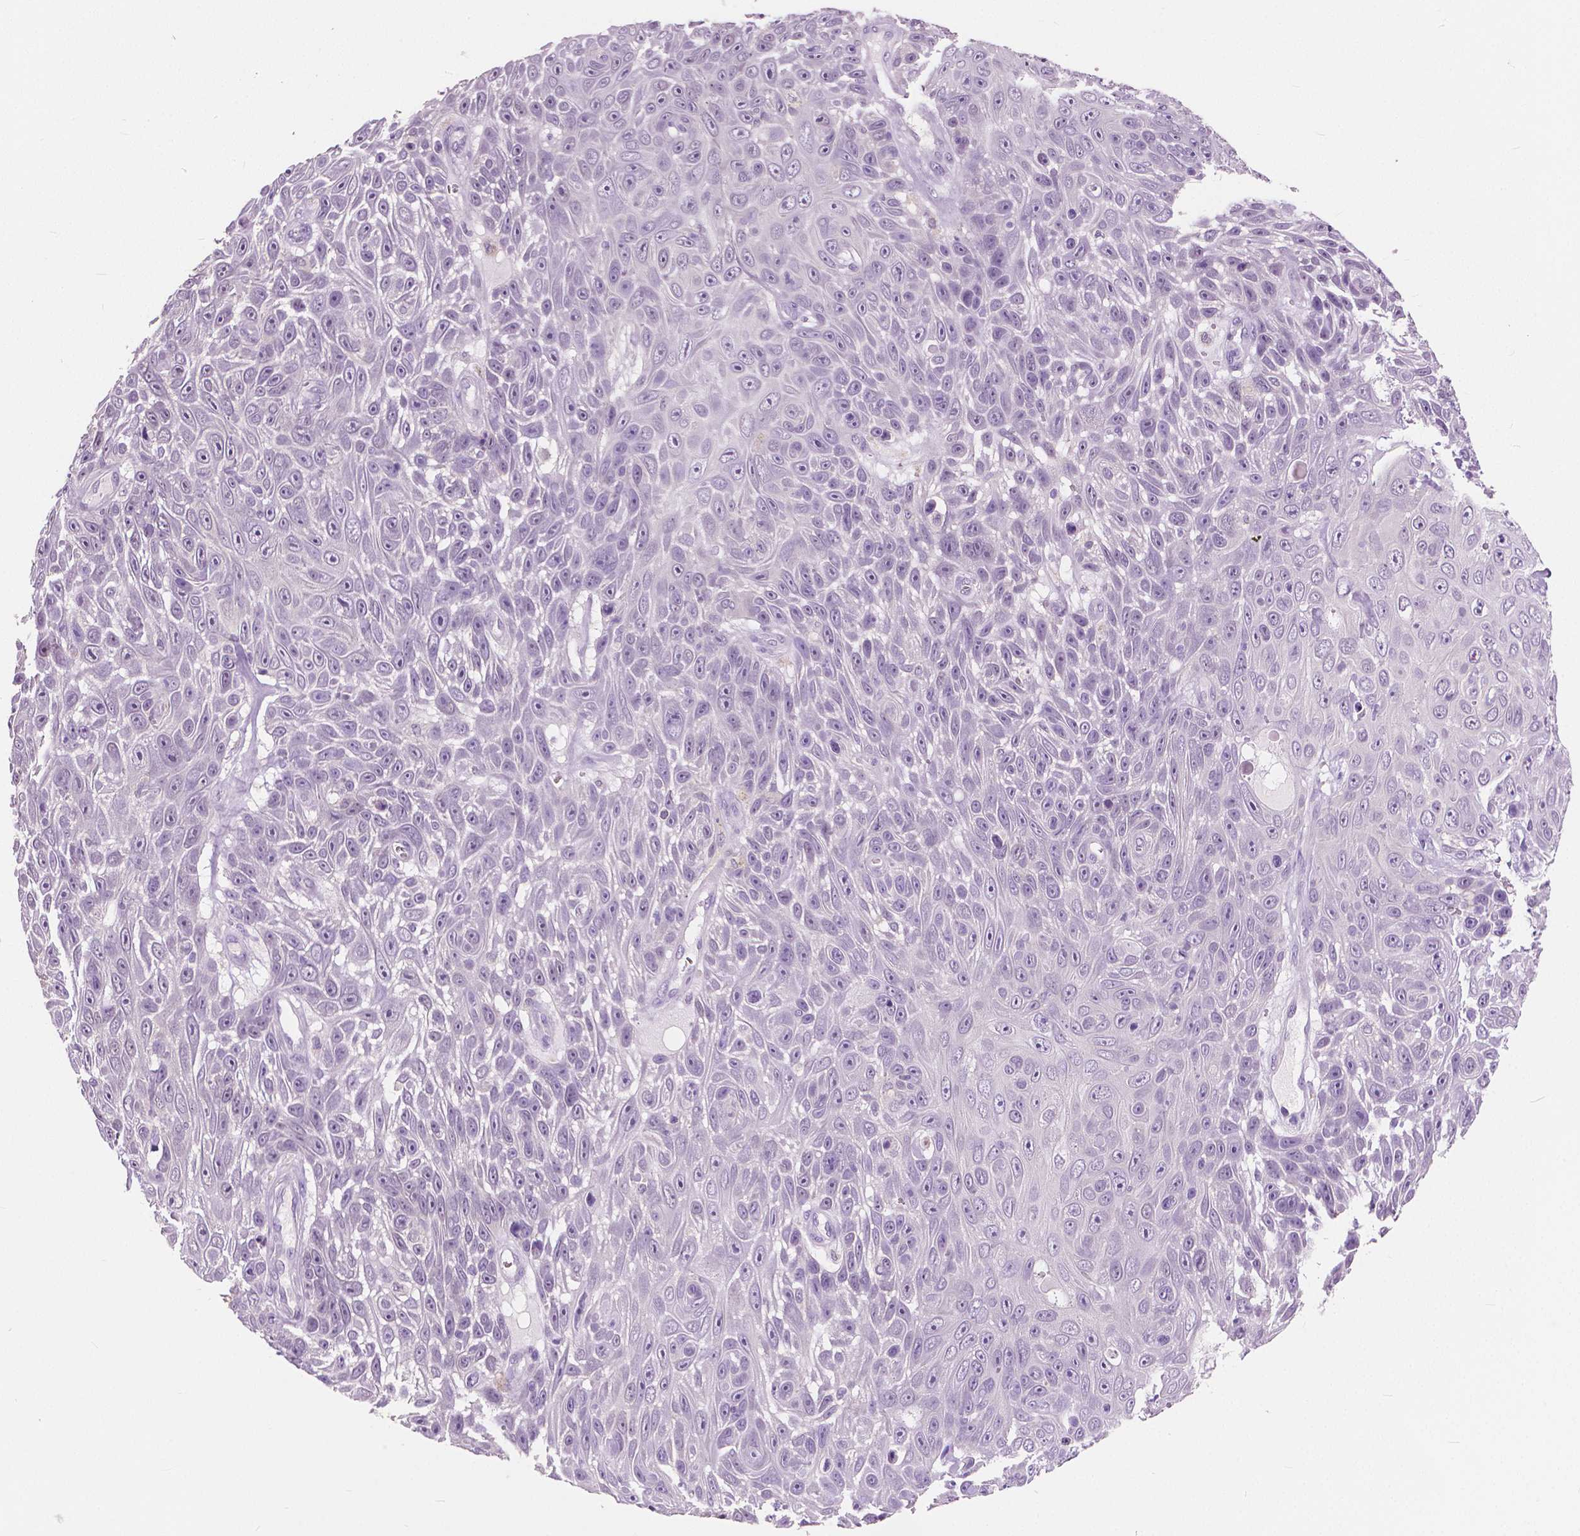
{"staining": {"intensity": "negative", "quantity": "none", "location": "none"}, "tissue": "skin cancer", "cell_type": "Tumor cells", "image_type": "cancer", "snomed": [{"axis": "morphology", "description": "Squamous cell carcinoma, NOS"}, {"axis": "topography", "description": "Skin"}], "caption": "Tumor cells are negative for protein expression in human squamous cell carcinoma (skin). (Stains: DAB (3,3'-diaminobenzidine) IHC with hematoxylin counter stain, Microscopy: brightfield microscopy at high magnification).", "gene": "TKFC", "patient": {"sex": "male", "age": 82}}